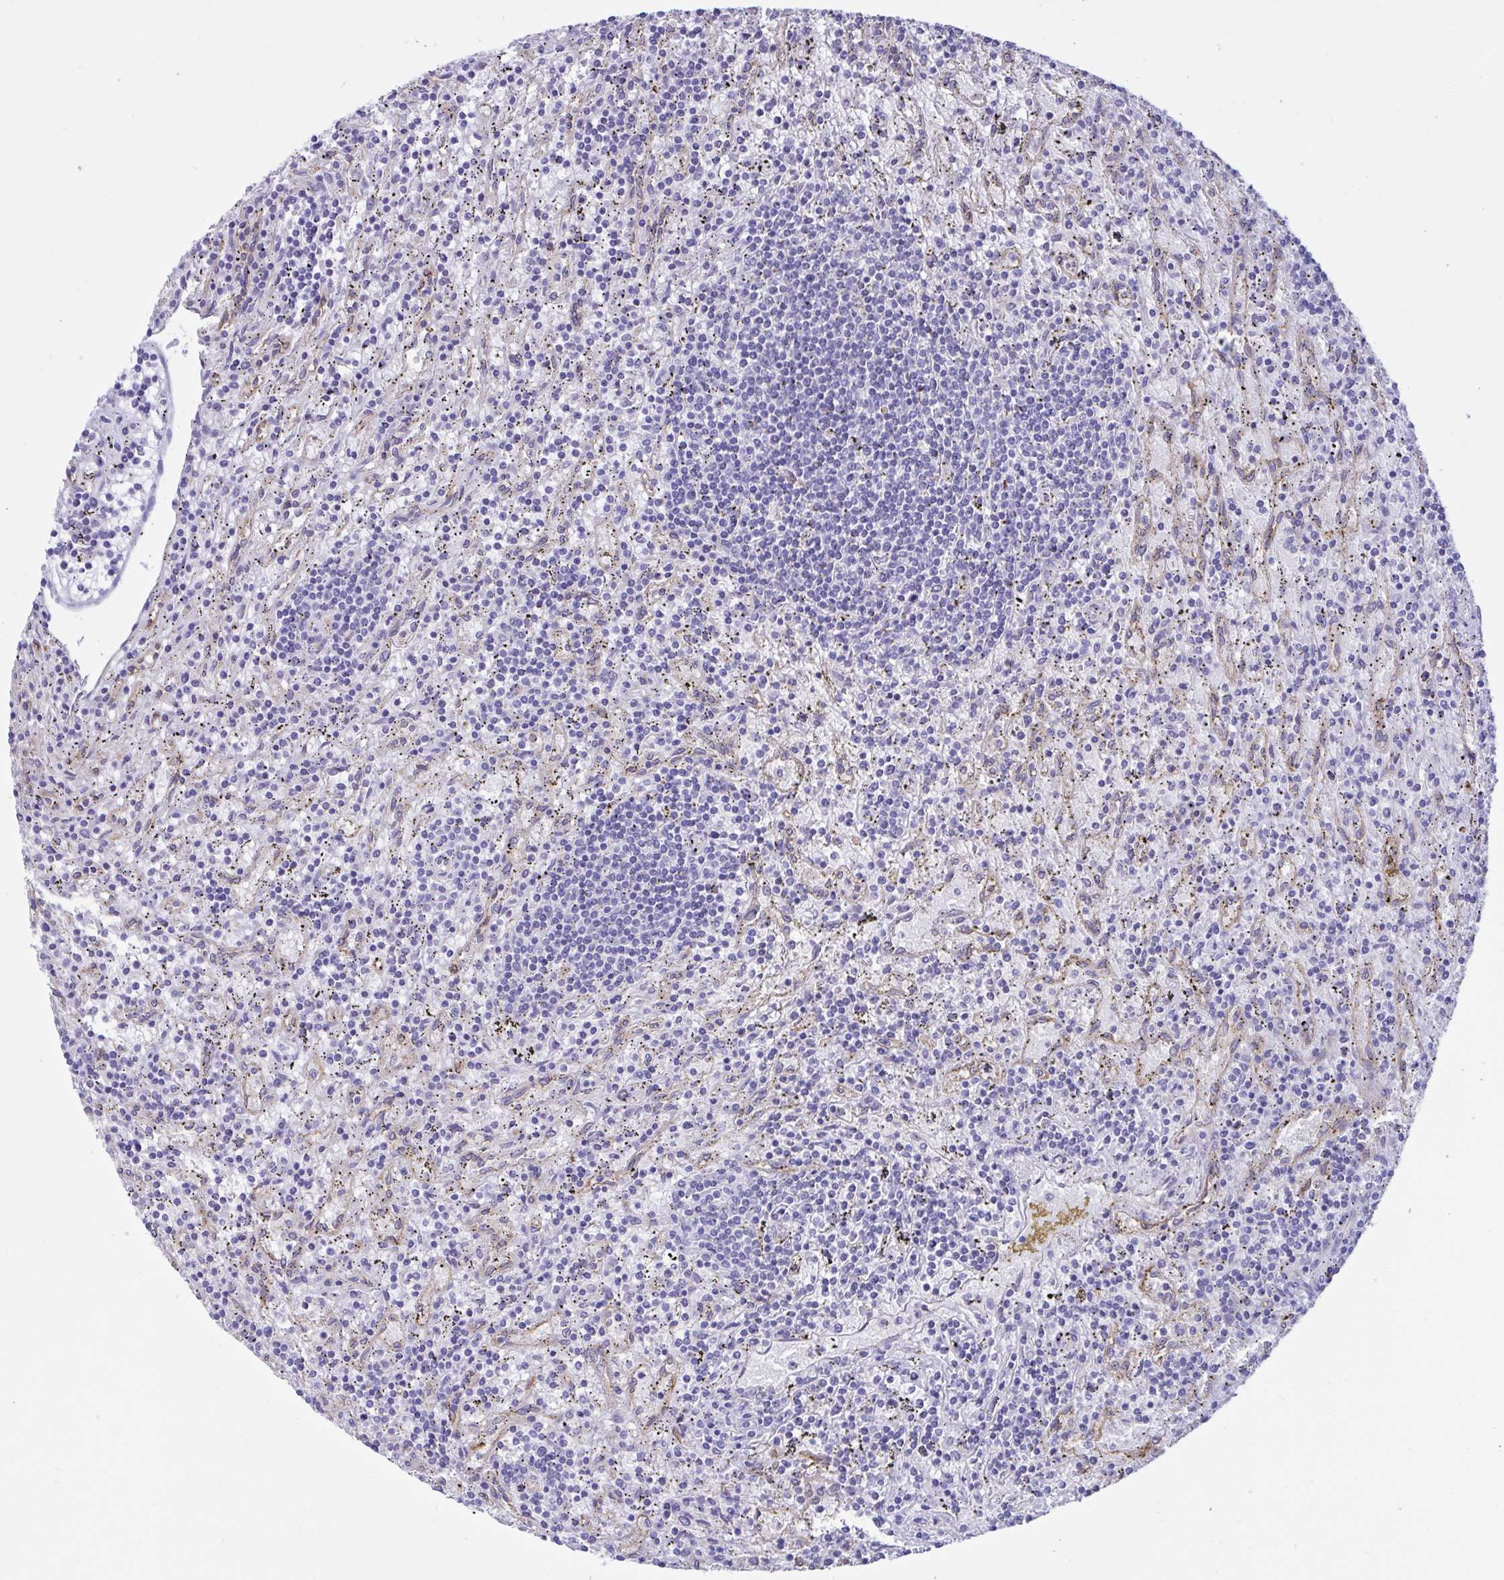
{"staining": {"intensity": "negative", "quantity": "none", "location": "none"}, "tissue": "lymphoma", "cell_type": "Tumor cells", "image_type": "cancer", "snomed": [{"axis": "morphology", "description": "Malignant lymphoma, non-Hodgkin's type, Low grade"}, {"axis": "topography", "description": "Spleen"}], "caption": "An immunohistochemistry photomicrograph of malignant lymphoma, non-Hodgkin's type (low-grade) is shown. There is no staining in tumor cells of malignant lymphoma, non-Hodgkin's type (low-grade). (Brightfield microscopy of DAB immunohistochemistry (IHC) at high magnification).", "gene": "RPL22L1", "patient": {"sex": "male", "age": 76}}